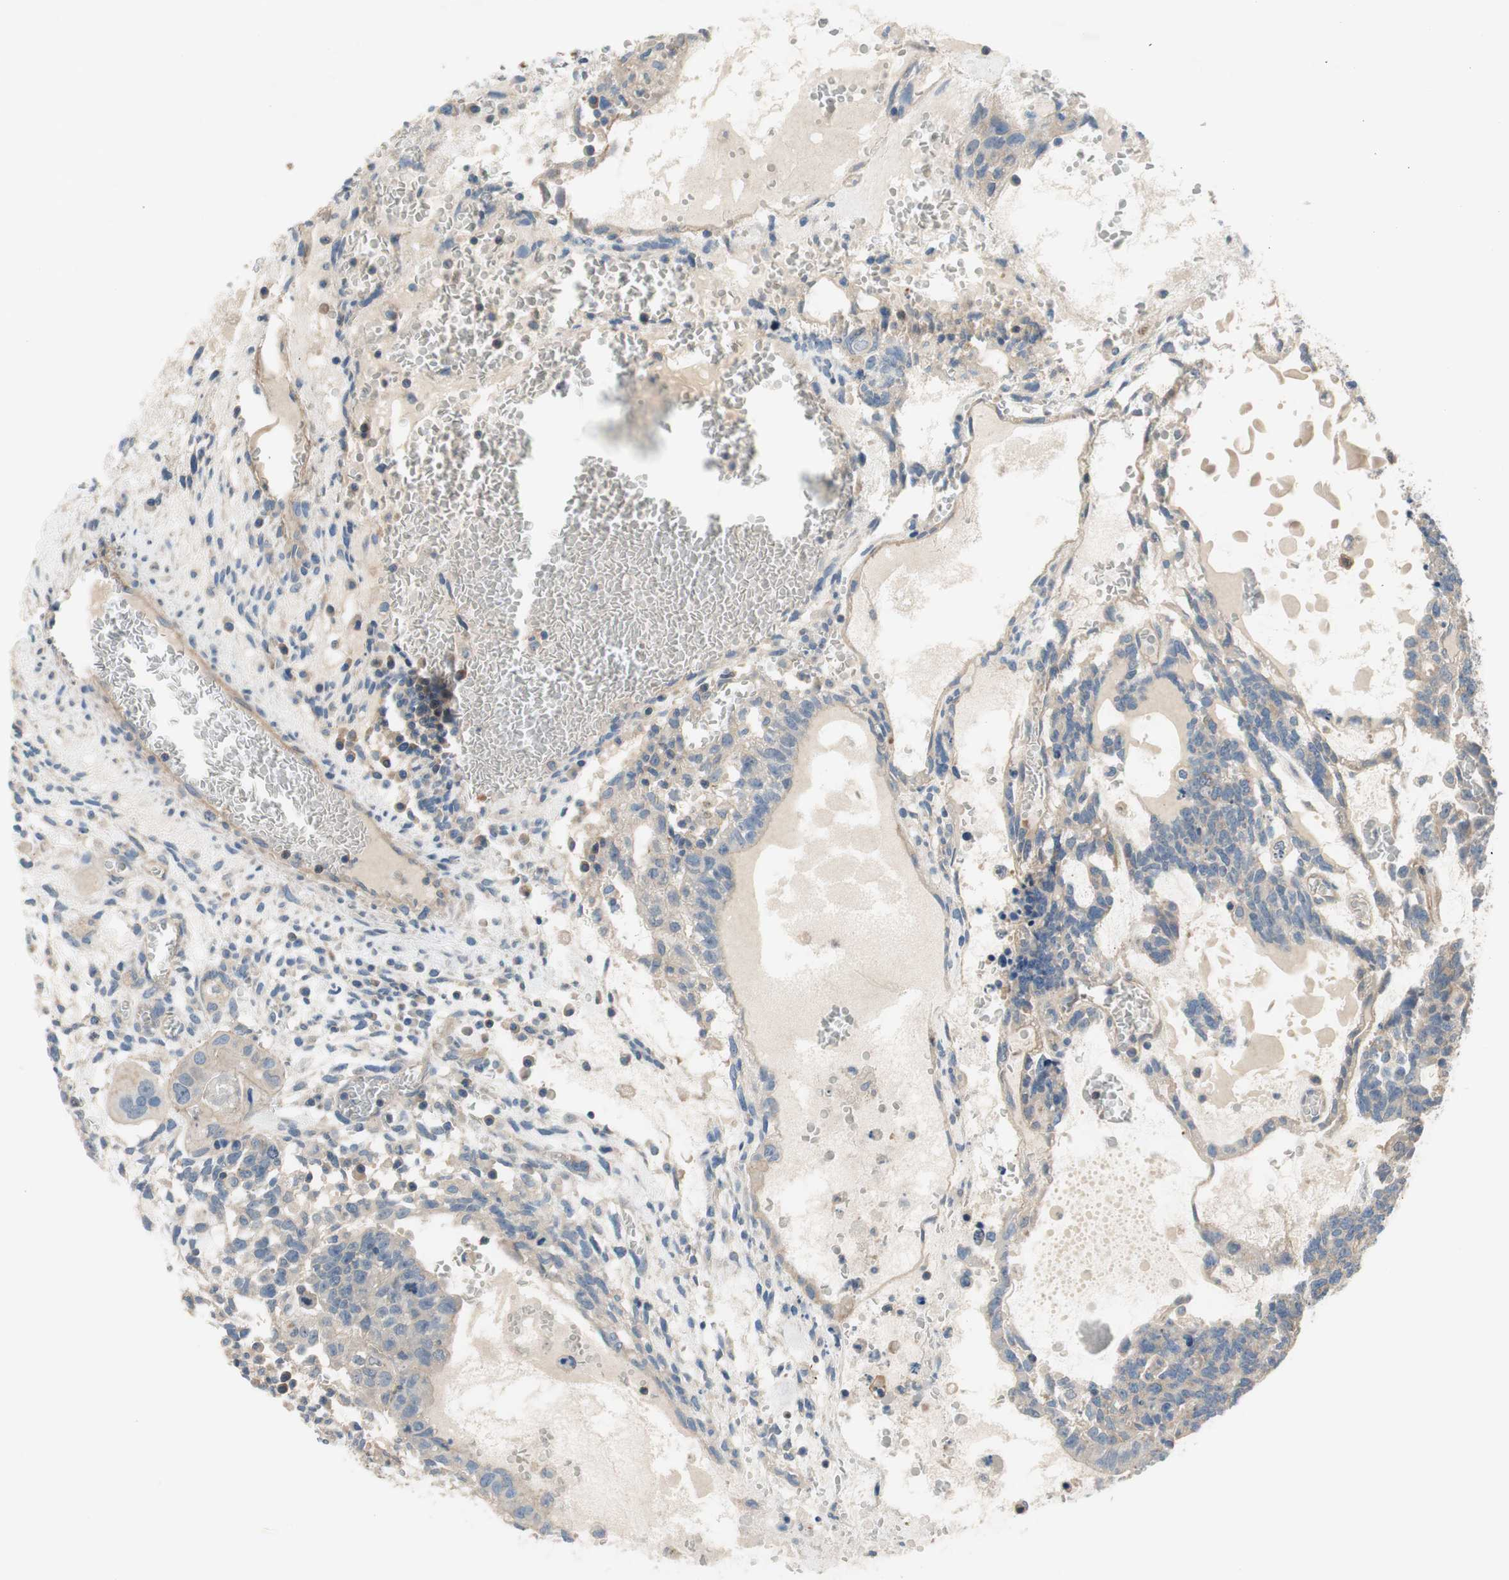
{"staining": {"intensity": "weak", "quantity": ">75%", "location": "cytoplasmic/membranous"}, "tissue": "testis cancer", "cell_type": "Tumor cells", "image_type": "cancer", "snomed": [{"axis": "morphology", "description": "Seminoma, NOS"}, {"axis": "morphology", "description": "Carcinoma, Embryonal, NOS"}, {"axis": "topography", "description": "Testis"}], "caption": "Protein expression by IHC demonstrates weak cytoplasmic/membranous staining in about >75% of tumor cells in seminoma (testis).", "gene": "CALML3", "patient": {"sex": "male", "age": 52}}